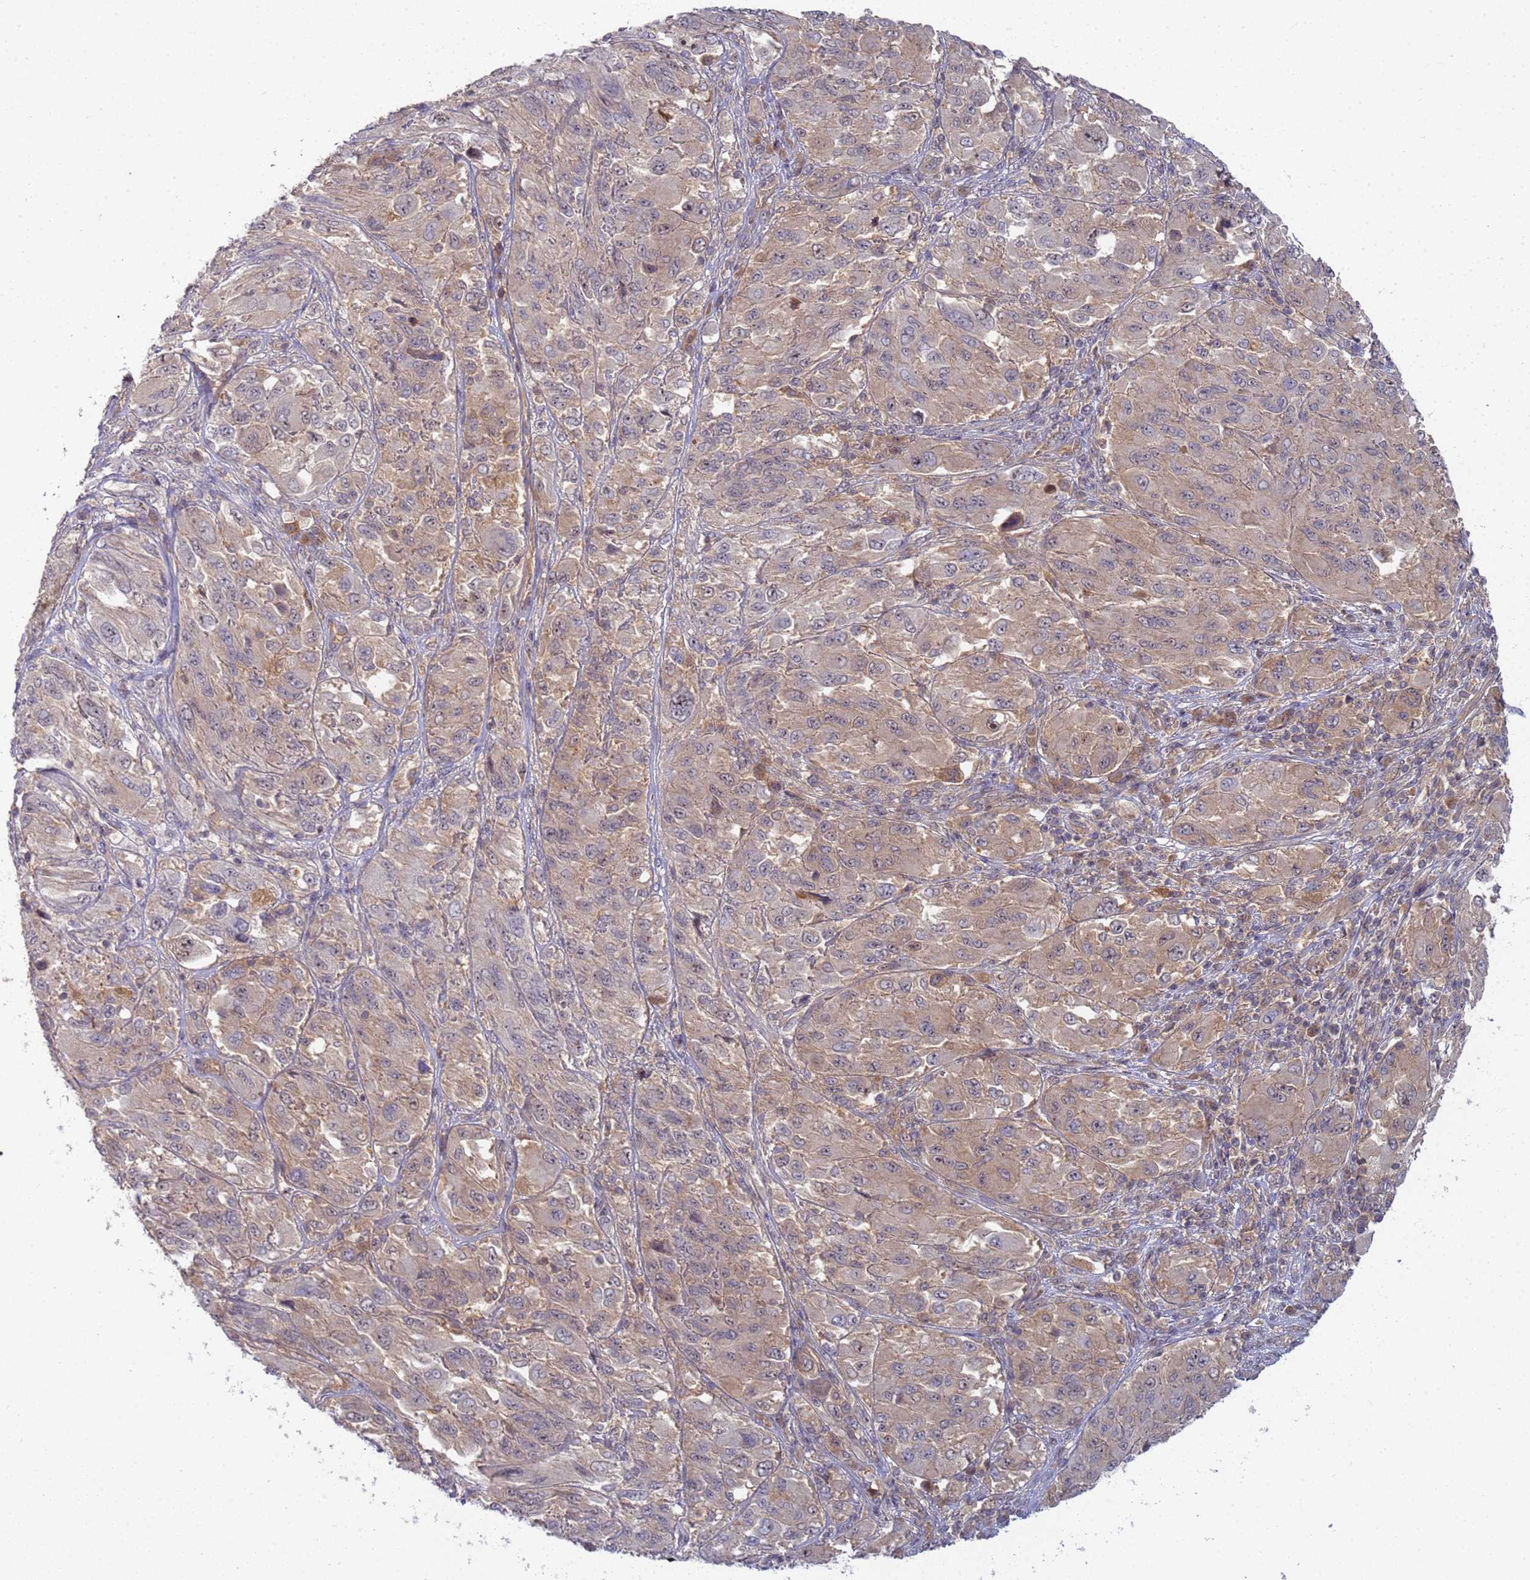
{"staining": {"intensity": "weak", "quantity": "25%-75%", "location": "cytoplasmic/membranous"}, "tissue": "melanoma", "cell_type": "Tumor cells", "image_type": "cancer", "snomed": [{"axis": "morphology", "description": "Malignant melanoma, NOS"}, {"axis": "topography", "description": "Skin"}], "caption": "Immunohistochemical staining of human melanoma demonstrates low levels of weak cytoplasmic/membranous expression in approximately 25%-75% of tumor cells.", "gene": "SHARPIN", "patient": {"sex": "female", "age": 91}}